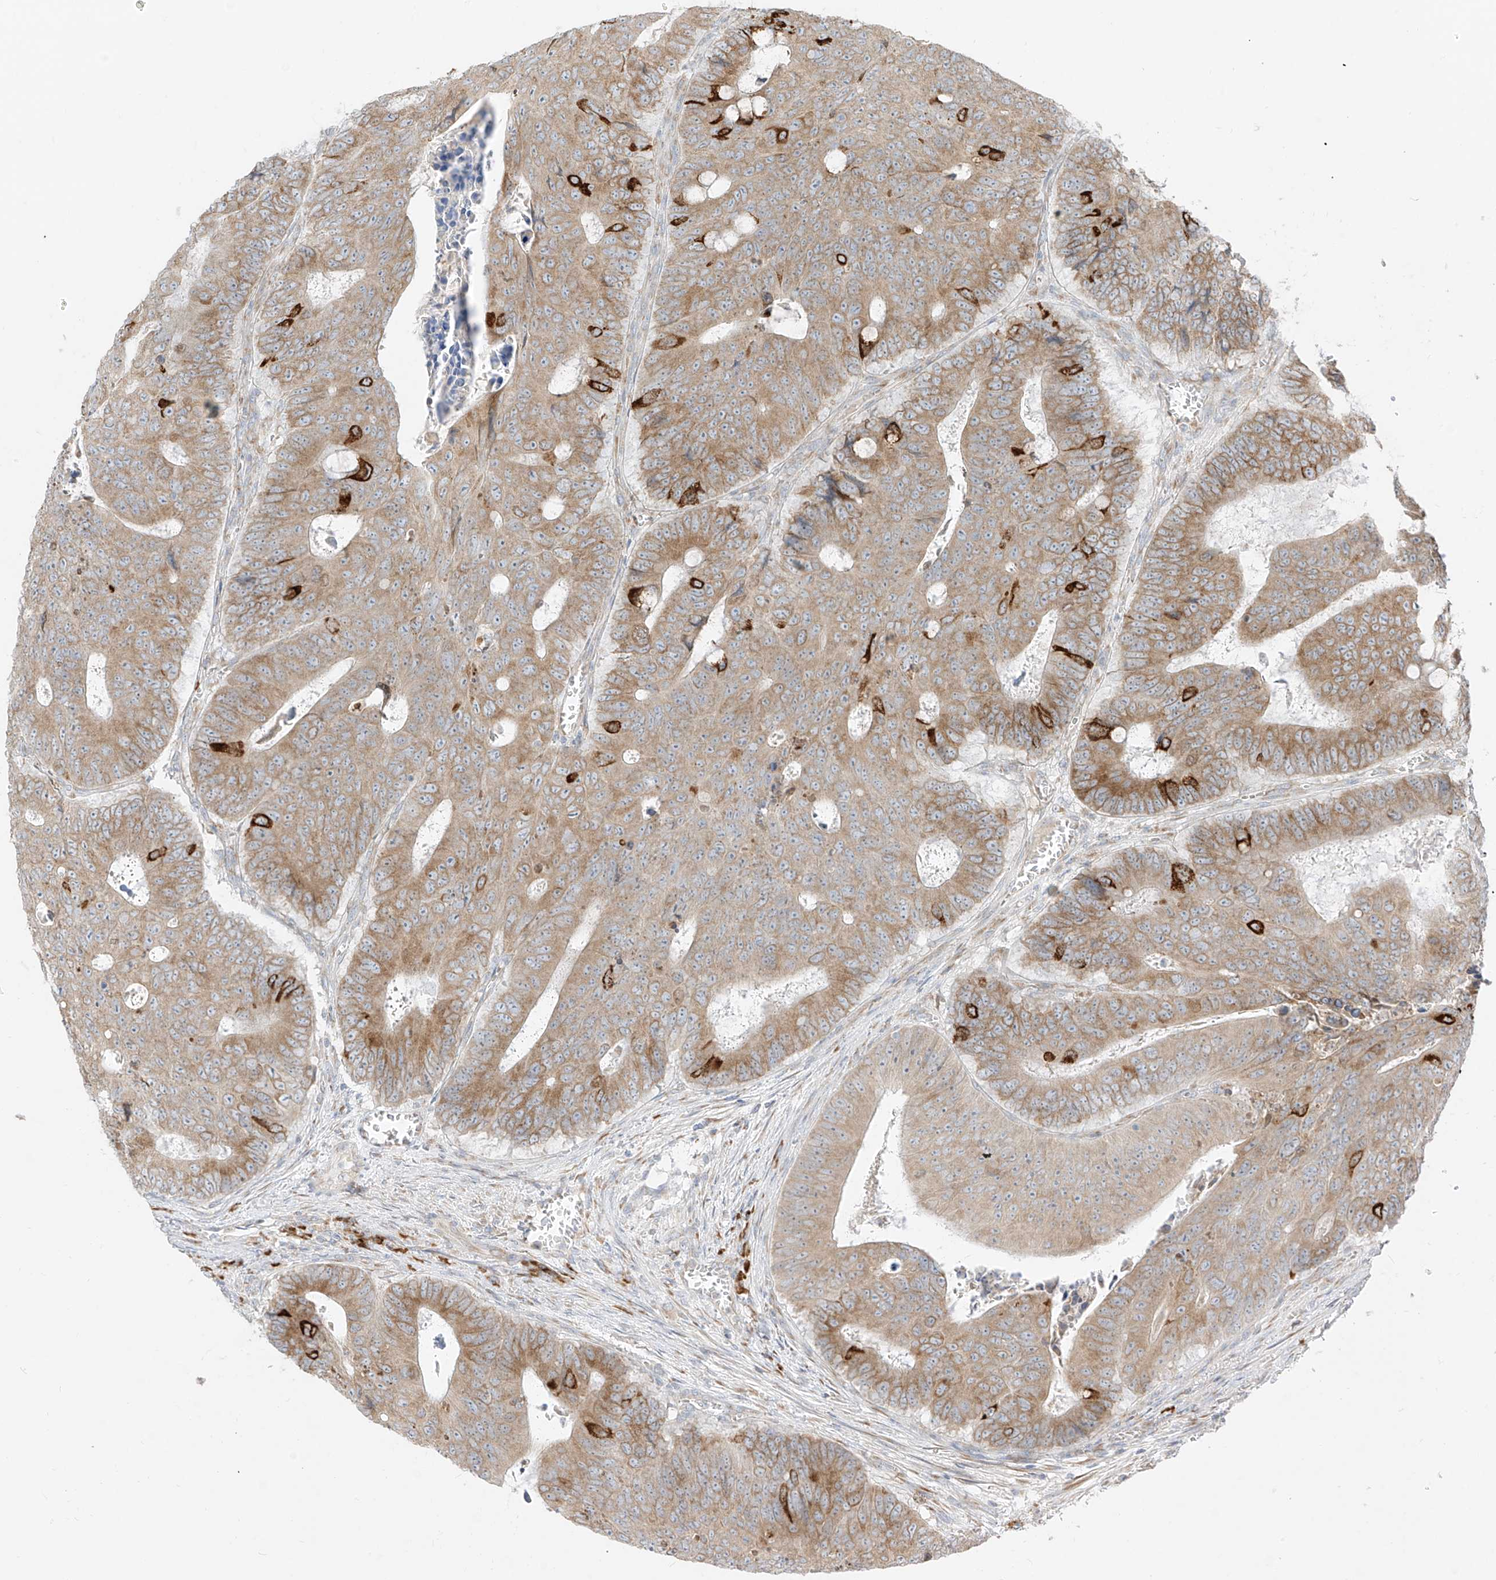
{"staining": {"intensity": "moderate", "quantity": "25%-75%", "location": "cytoplasmic/membranous"}, "tissue": "colorectal cancer", "cell_type": "Tumor cells", "image_type": "cancer", "snomed": [{"axis": "morphology", "description": "Adenocarcinoma, NOS"}, {"axis": "topography", "description": "Colon"}], "caption": "DAB immunohistochemical staining of human colorectal cancer shows moderate cytoplasmic/membranous protein expression in approximately 25%-75% of tumor cells.", "gene": "STT3A", "patient": {"sex": "male", "age": 87}}